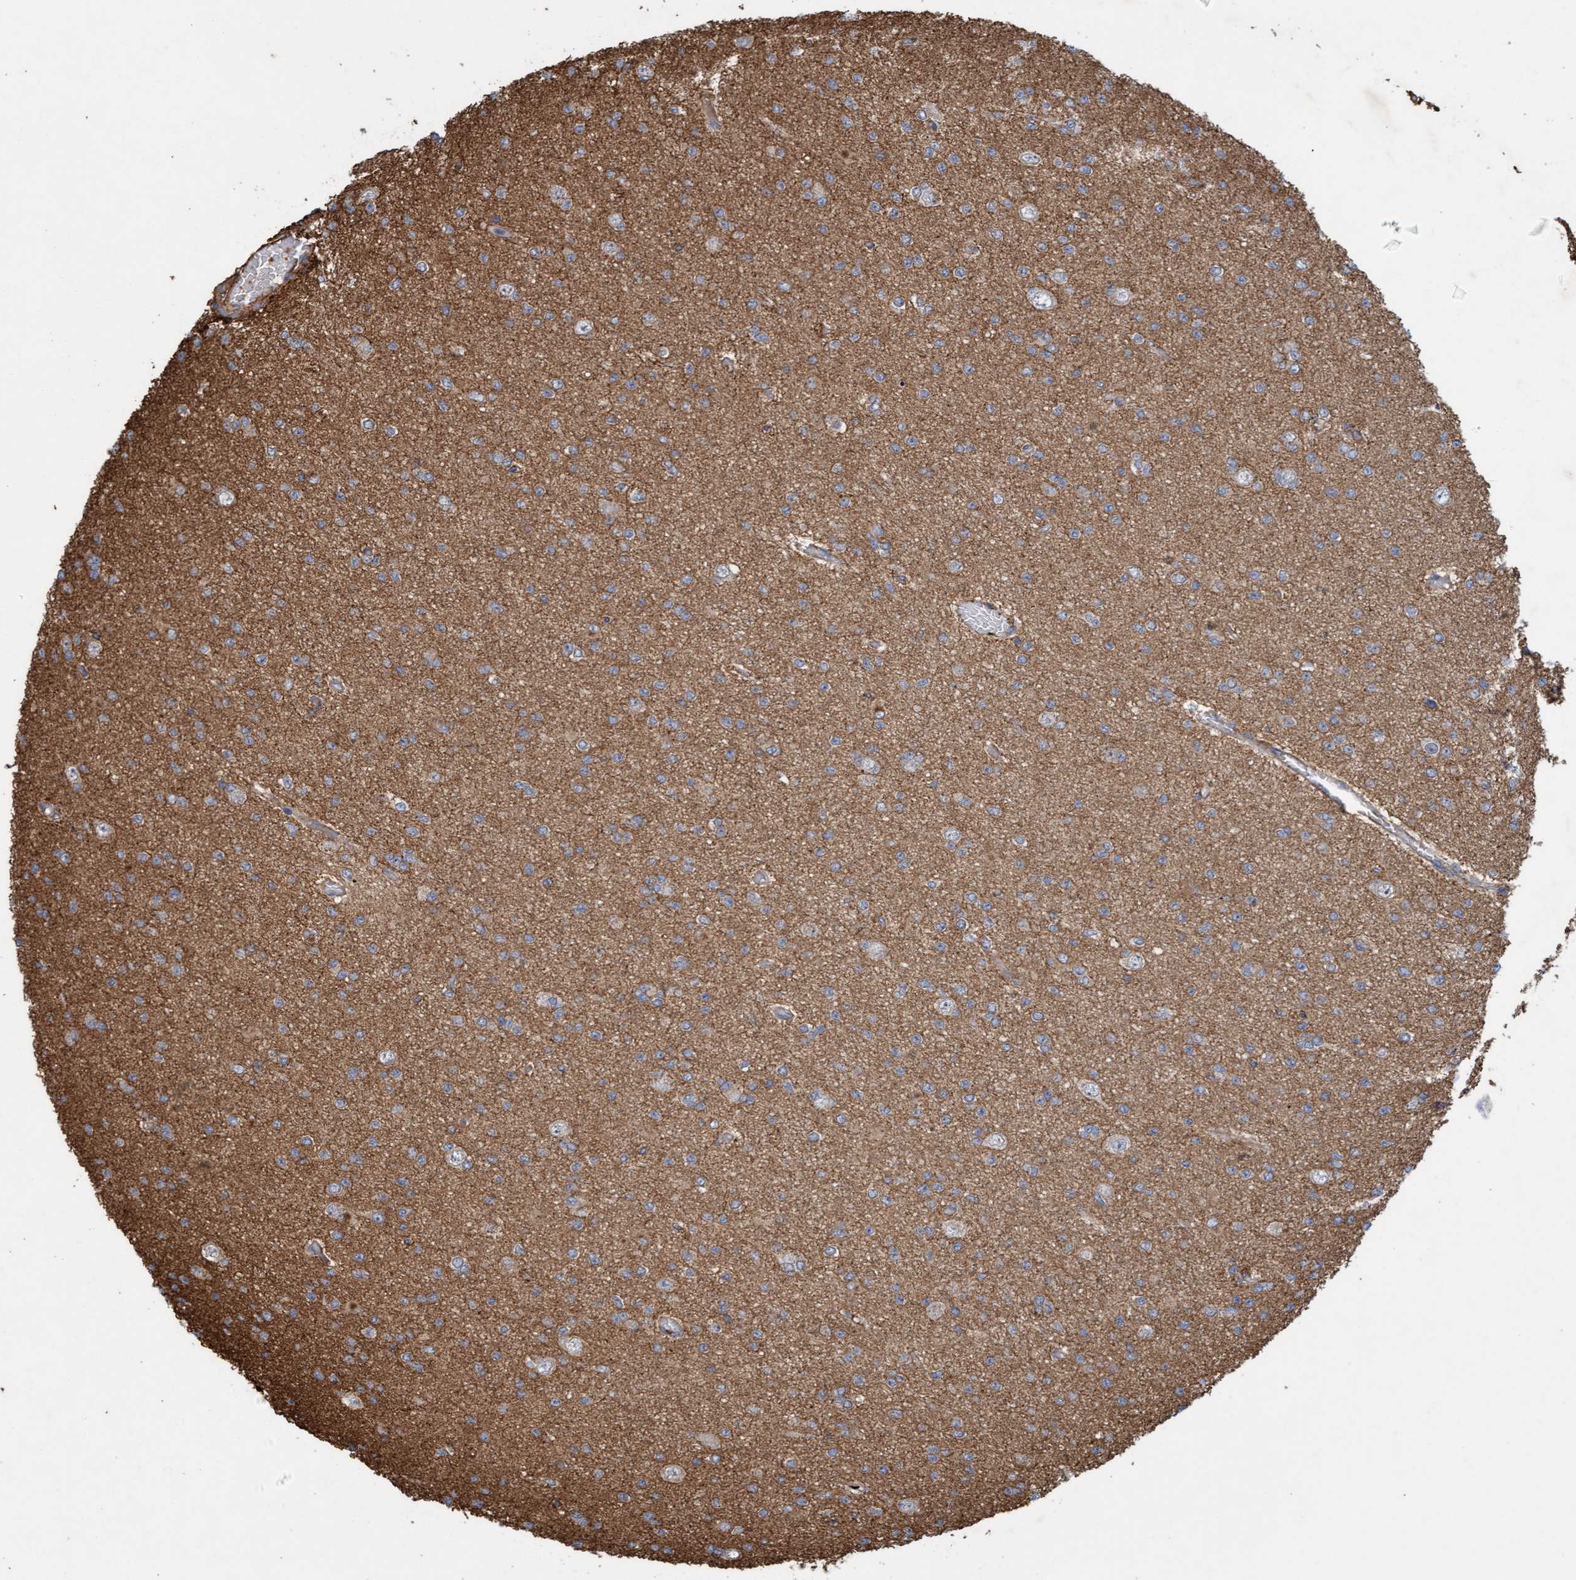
{"staining": {"intensity": "moderate", "quantity": ">75%", "location": "cytoplasmic/membranous"}, "tissue": "glioma", "cell_type": "Tumor cells", "image_type": "cancer", "snomed": [{"axis": "morphology", "description": "Glioma, malignant, Low grade"}, {"axis": "topography", "description": "Brain"}], "caption": "Immunohistochemistry (DAB) staining of human malignant low-grade glioma reveals moderate cytoplasmic/membranous protein positivity in approximately >75% of tumor cells.", "gene": "DDHD2", "patient": {"sex": "female", "age": 22}}